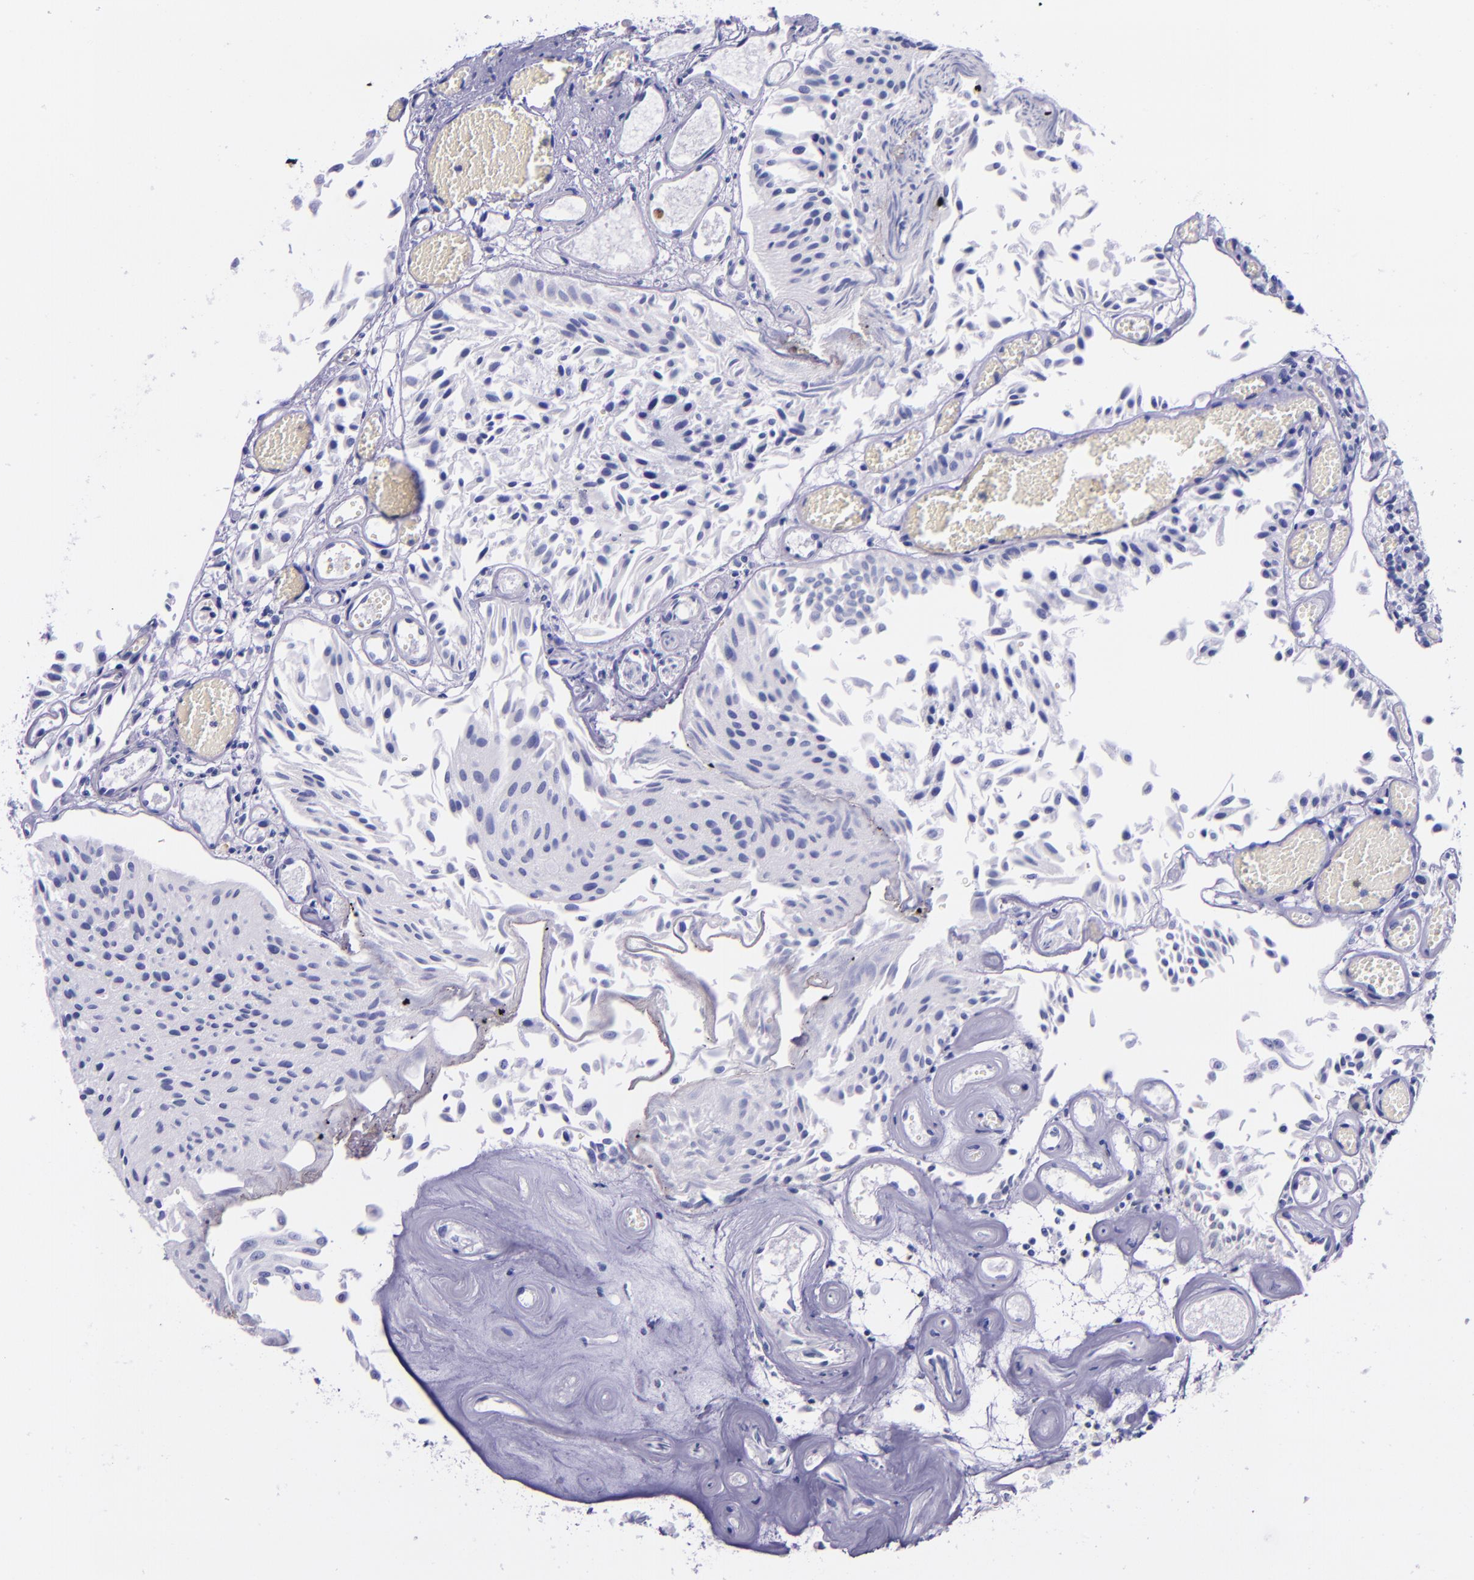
{"staining": {"intensity": "negative", "quantity": "none", "location": "none"}, "tissue": "urothelial cancer", "cell_type": "Tumor cells", "image_type": "cancer", "snomed": [{"axis": "morphology", "description": "Urothelial carcinoma, Low grade"}, {"axis": "topography", "description": "Urinary bladder"}], "caption": "DAB (3,3'-diaminobenzidine) immunohistochemical staining of urothelial cancer shows no significant expression in tumor cells. (Stains: DAB (3,3'-diaminobenzidine) immunohistochemistry (IHC) with hematoxylin counter stain, Microscopy: brightfield microscopy at high magnification).", "gene": "SLPI", "patient": {"sex": "male", "age": 86}}